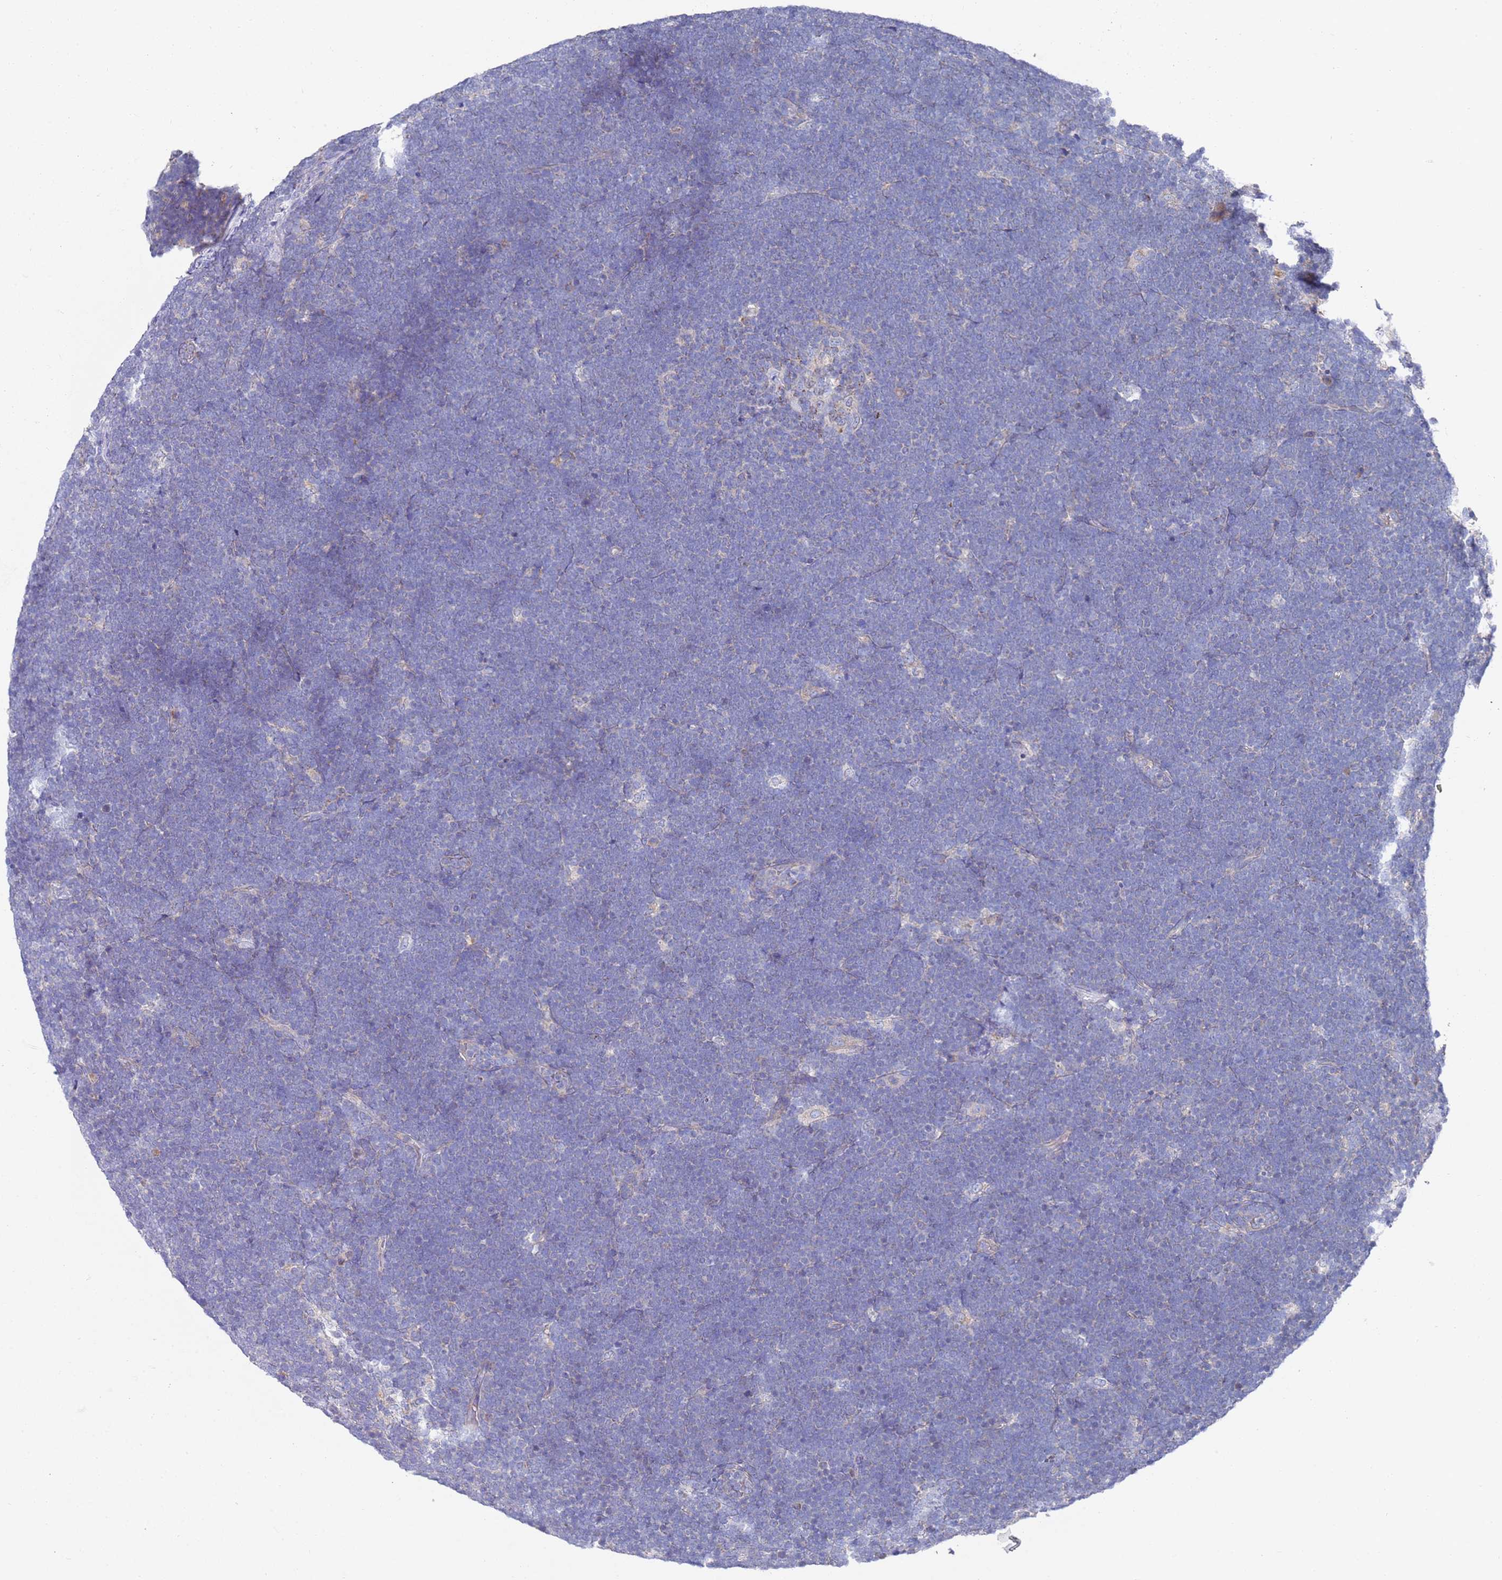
{"staining": {"intensity": "negative", "quantity": "none", "location": "none"}, "tissue": "lymphoma", "cell_type": "Tumor cells", "image_type": "cancer", "snomed": [{"axis": "morphology", "description": "Malignant lymphoma, non-Hodgkin's type, High grade"}, {"axis": "topography", "description": "Lymph node"}], "caption": "Protein analysis of lymphoma demonstrates no significant expression in tumor cells.", "gene": "NPEPPS", "patient": {"sex": "male", "age": 13}}